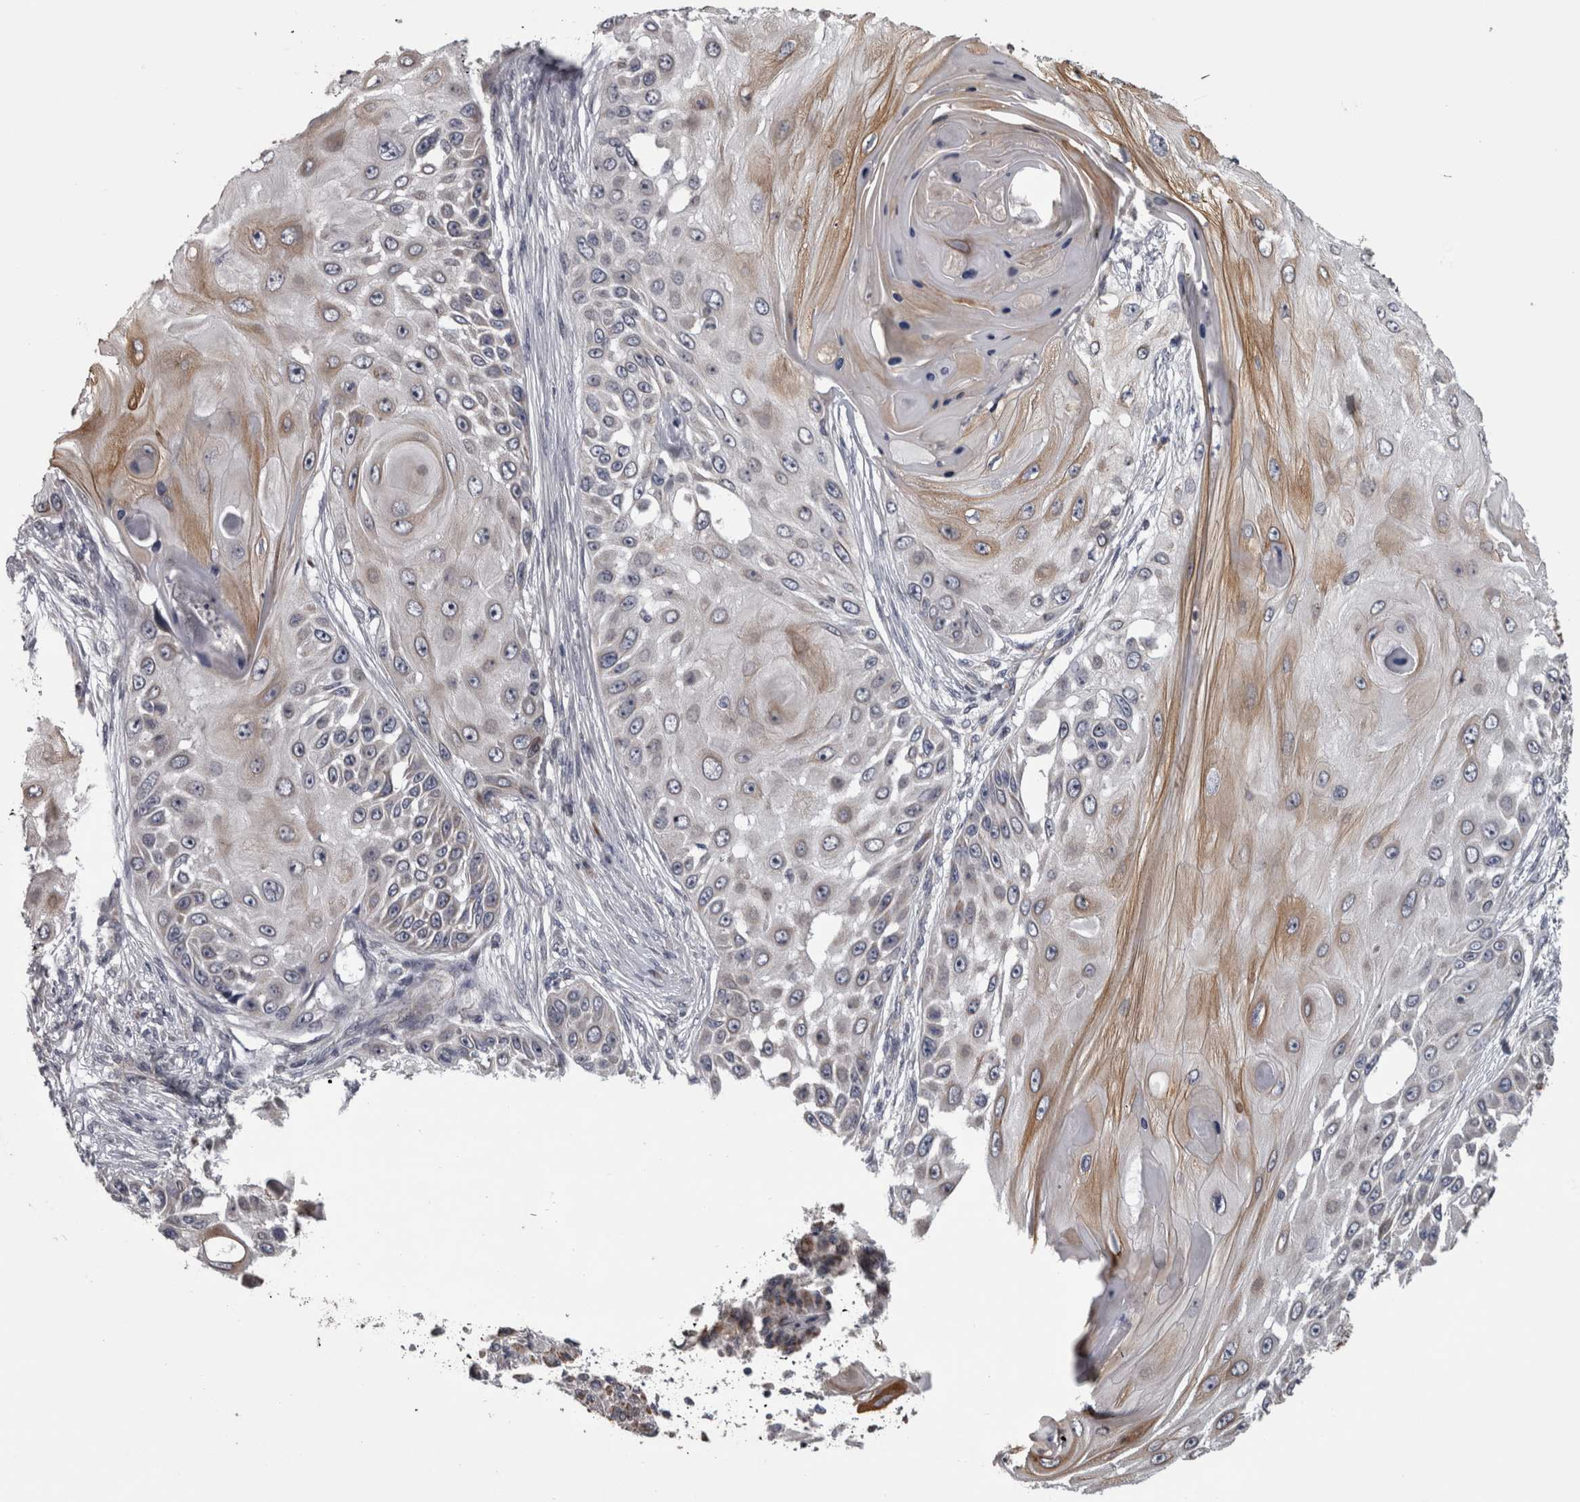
{"staining": {"intensity": "moderate", "quantity": "<25%", "location": "cytoplasmic/membranous"}, "tissue": "skin cancer", "cell_type": "Tumor cells", "image_type": "cancer", "snomed": [{"axis": "morphology", "description": "Squamous cell carcinoma, NOS"}, {"axis": "topography", "description": "Skin"}], "caption": "Tumor cells exhibit low levels of moderate cytoplasmic/membranous staining in approximately <25% of cells in skin squamous cell carcinoma. The protein of interest is stained brown, and the nuclei are stained in blue (DAB (3,3'-diaminobenzidine) IHC with brightfield microscopy, high magnification).", "gene": "DBT", "patient": {"sex": "female", "age": 44}}